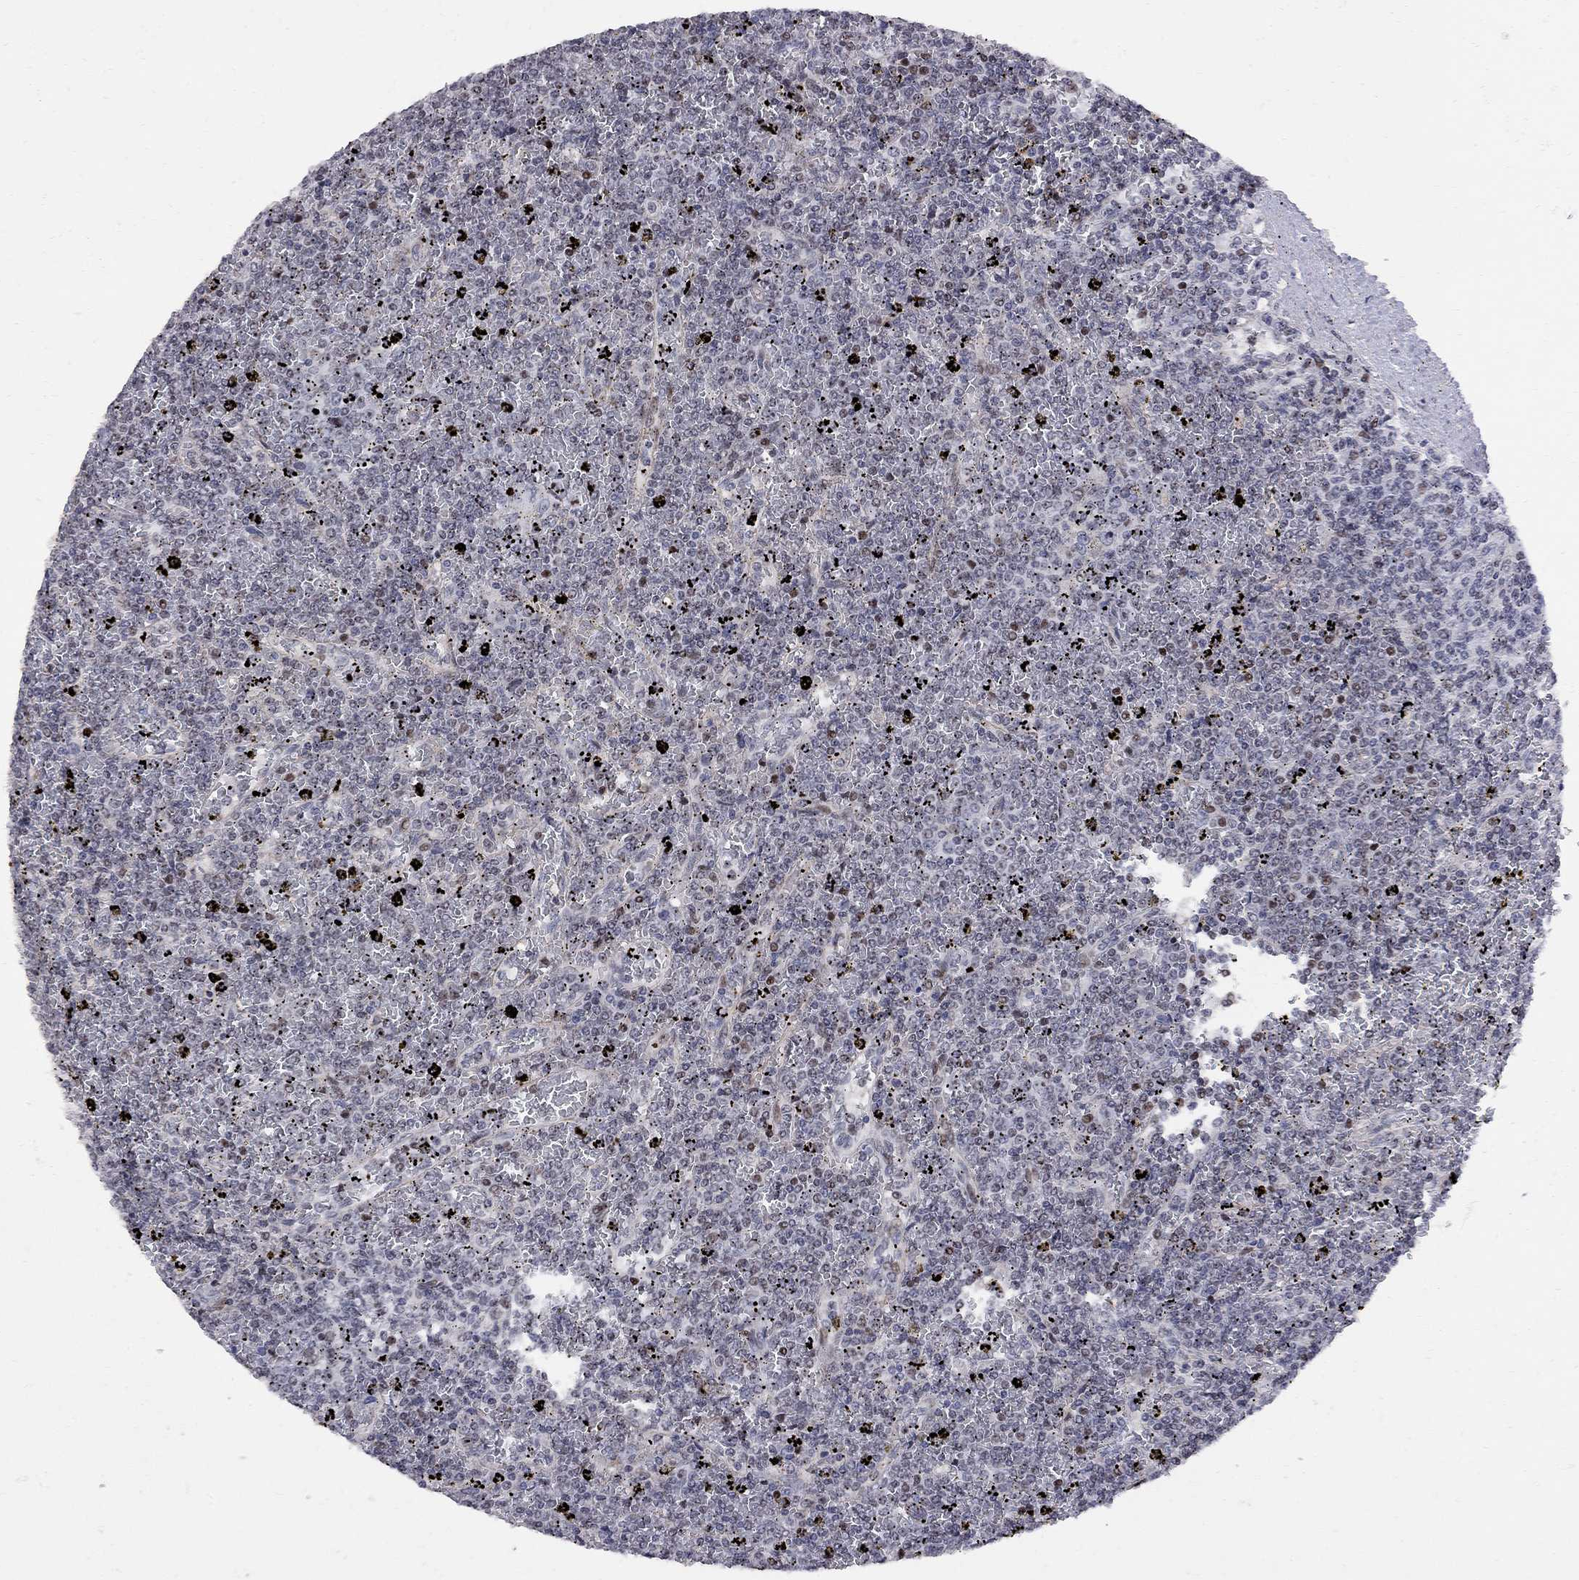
{"staining": {"intensity": "negative", "quantity": "none", "location": "none"}, "tissue": "lymphoma", "cell_type": "Tumor cells", "image_type": "cancer", "snomed": [{"axis": "morphology", "description": "Malignant lymphoma, non-Hodgkin's type, Low grade"}, {"axis": "topography", "description": "Spleen"}], "caption": "Malignant lymphoma, non-Hodgkin's type (low-grade) was stained to show a protein in brown. There is no significant expression in tumor cells. (Stains: DAB IHC with hematoxylin counter stain, Microscopy: brightfield microscopy at high magnification).", "gene": "DHX33", "patient": {"sex": "female", "age": 77}}